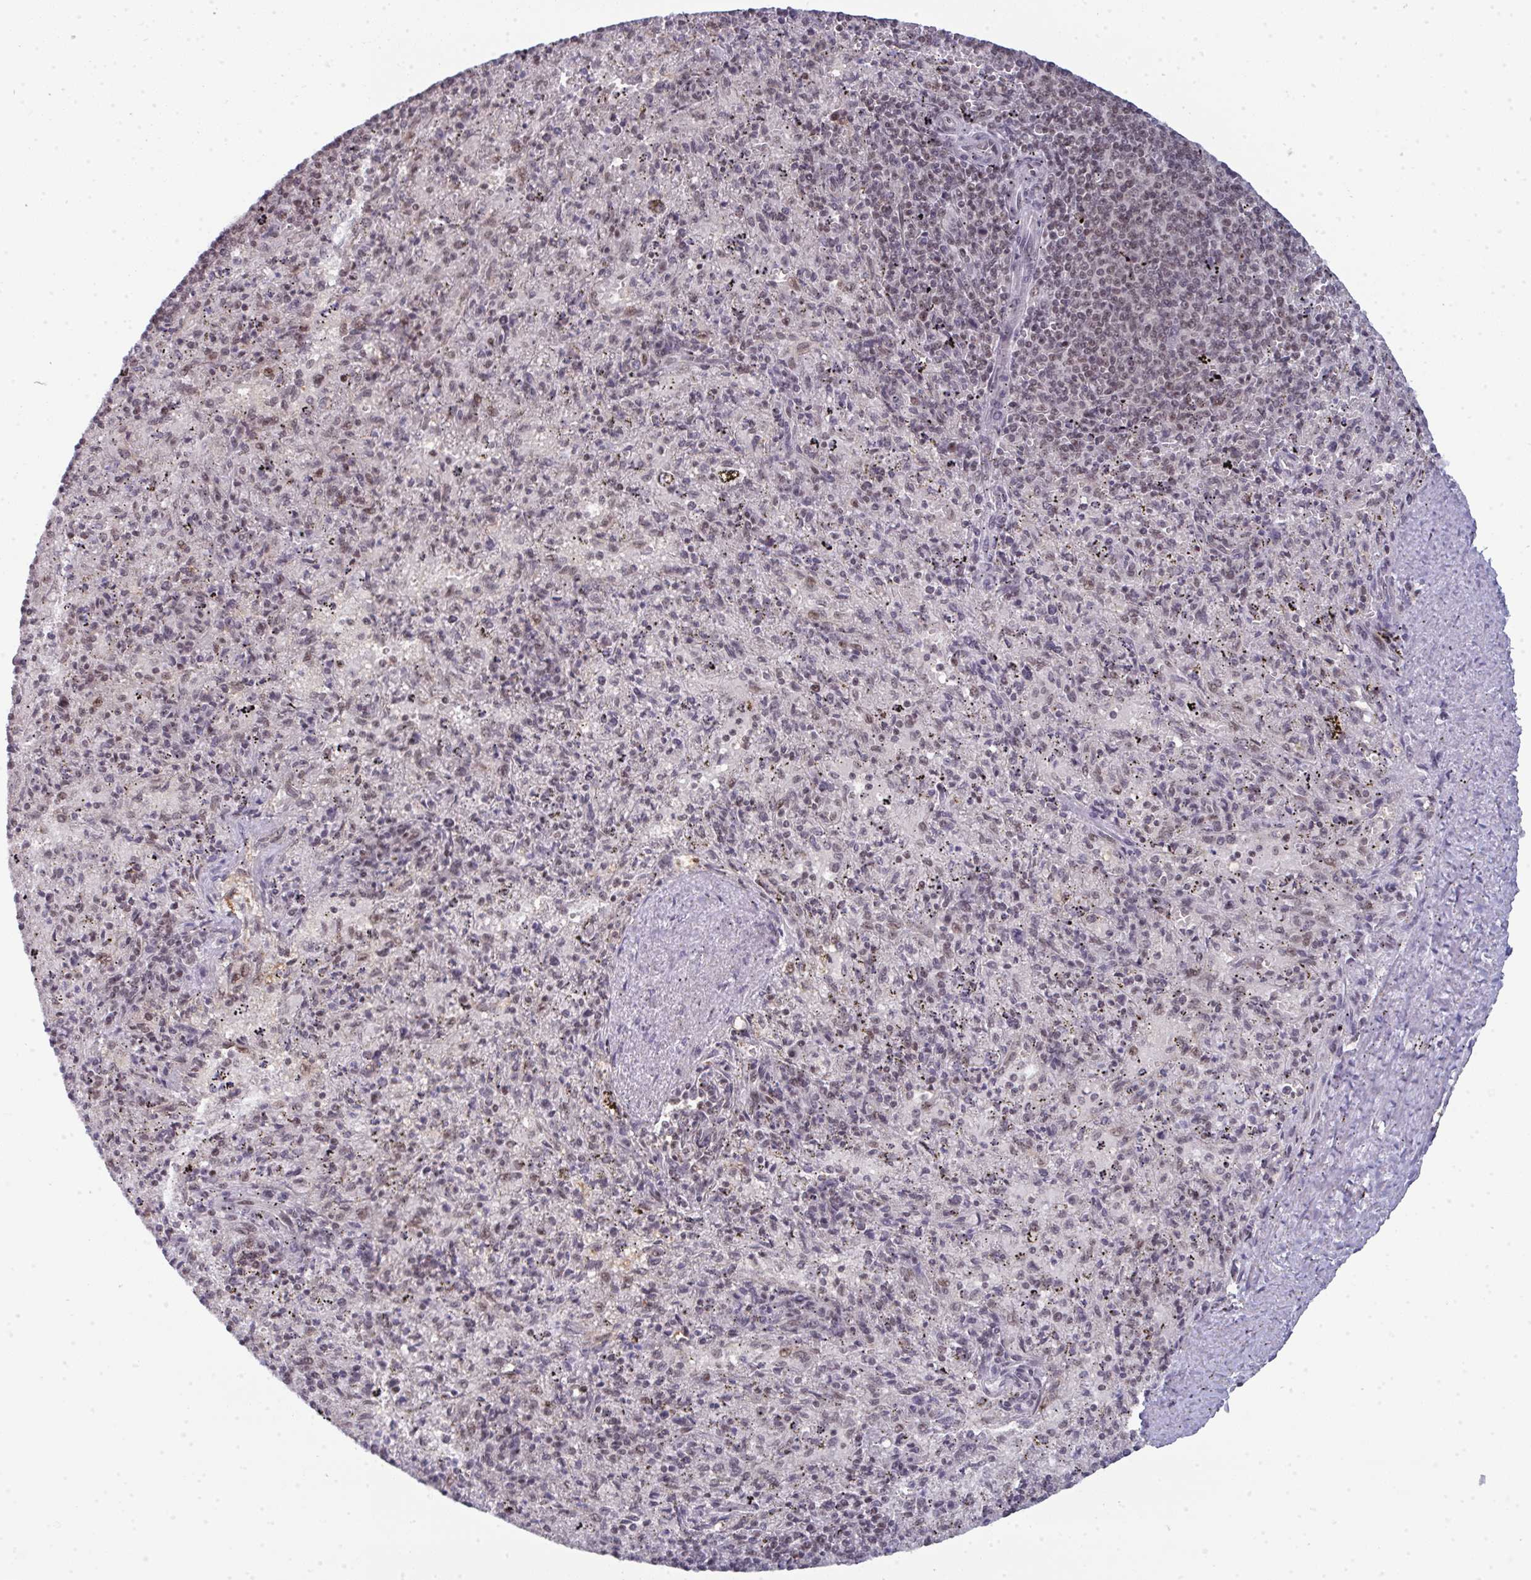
{"staining": {"intensity": "weak", "quantity": ">75%", "location": "nuclear"}, "tissue": "spleen", "cell_type": "Cells in red pulp", "image_type": "normal", "snomed": [{"axis": "morphology", "description": "Normal tissue, NOS"}, {"axis": "topography", "description": "Spleen"}], "caption": "Immunohistochemistry of unremarkable human spleen exhibits low levels of weak nuclear positivity in about >75% of cells in red pulp. The protein of interest is shown in brown color, while the nuclei are stained blue.", "gene": "ATF1", "patient": {"sex": "male", "age": 57}}